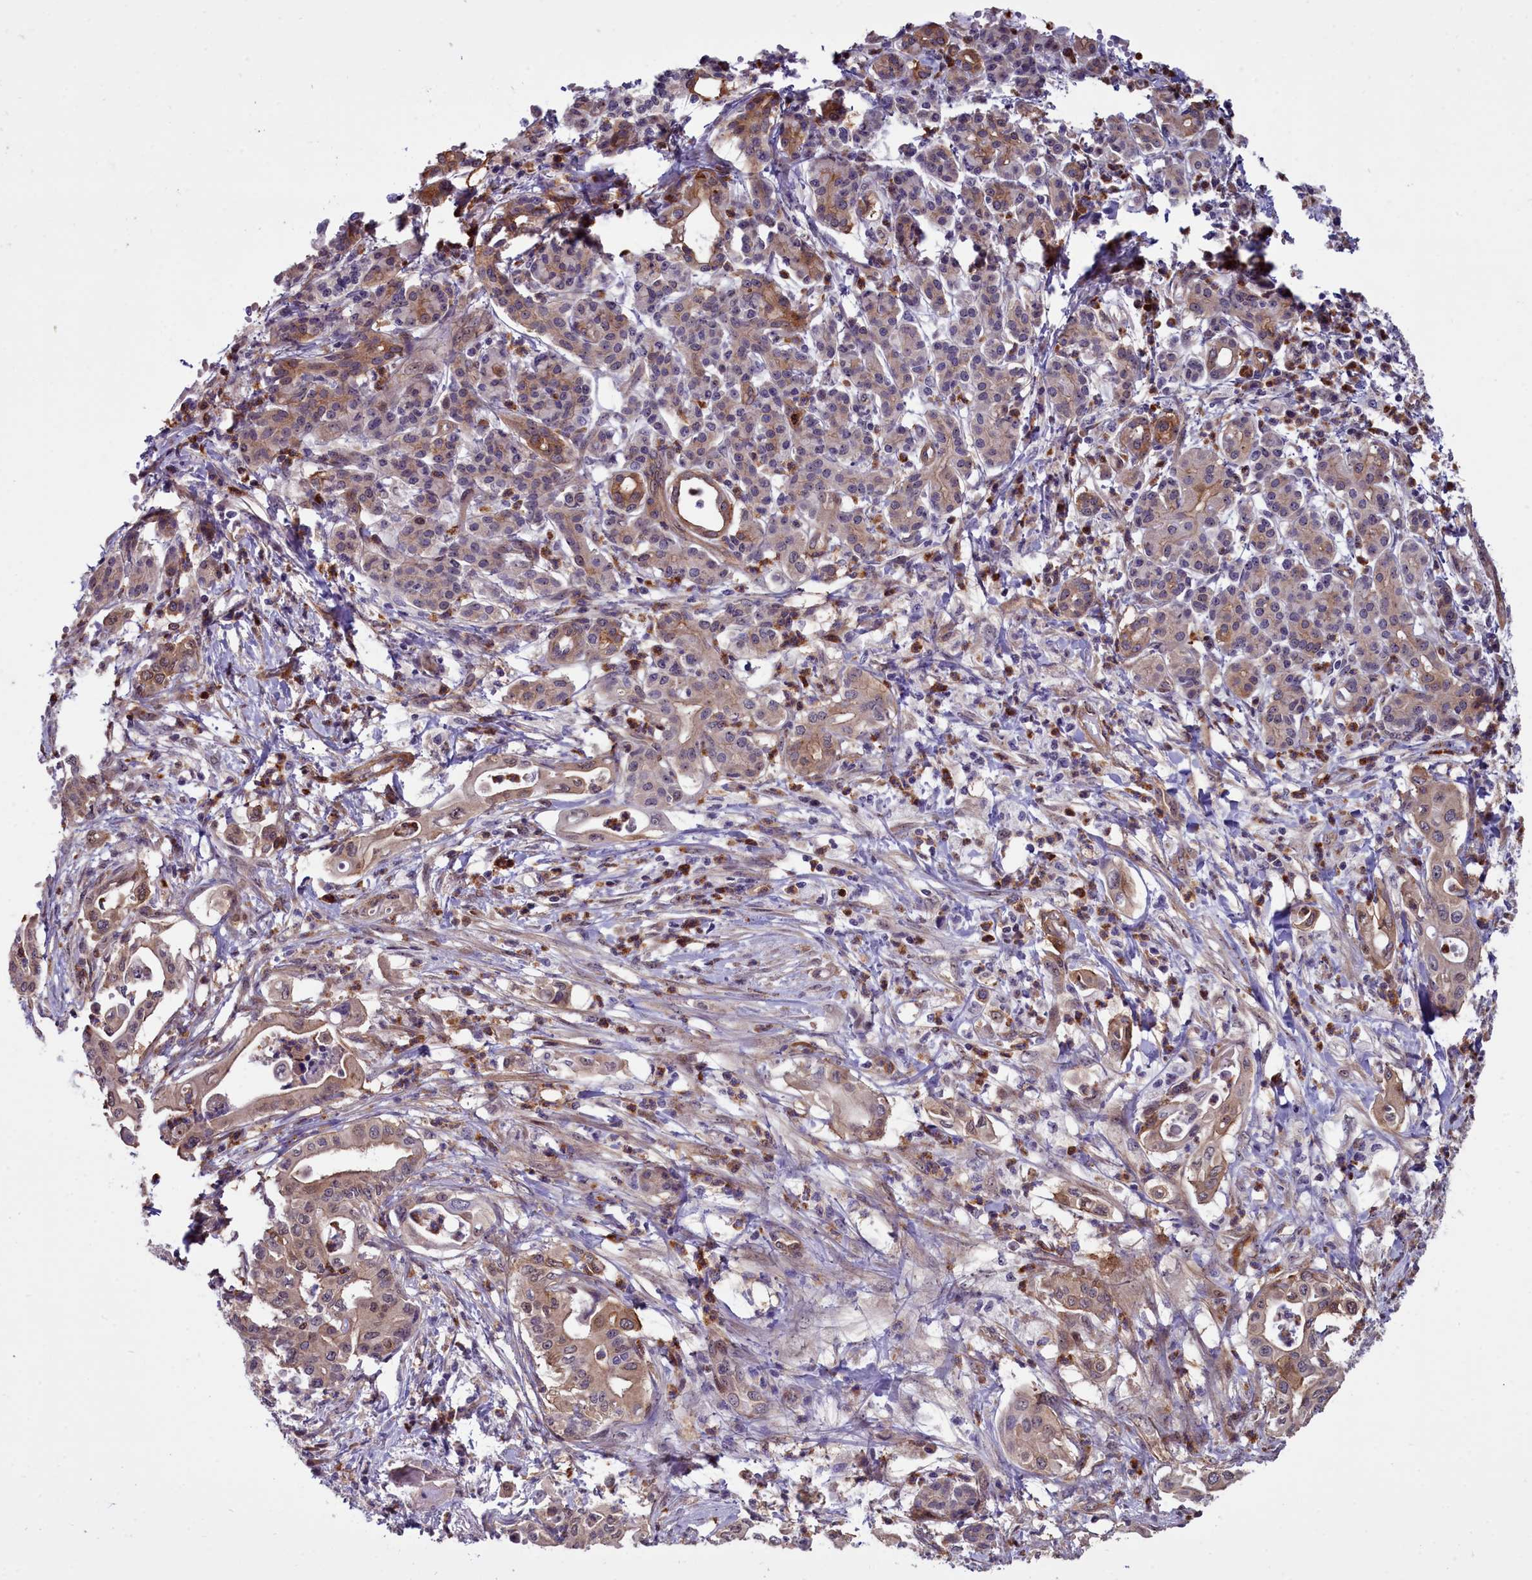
{"staining": {"intensity": "weak", "quantity": "25%-75%", "location": "cytoplasmic/membranous"}, "tissue": "pancreatic cancer", "cell_type": "Tumor cells", "image_type": "cancer", "snomed": [{"axis": "morphology", "description": "Adenocarcinoma, NOS"}, {"axis": "topography", "description": "Pancreas"}], "caption": "A high-resolution image shows immunohistochemistry staining of pancreatic cancer, which displays weak cytoplasmic/membranous staining in about 25%-75% of tumor cells.", "gene": "BCAR1", "patient": {"sex": "female", "age": 77}}